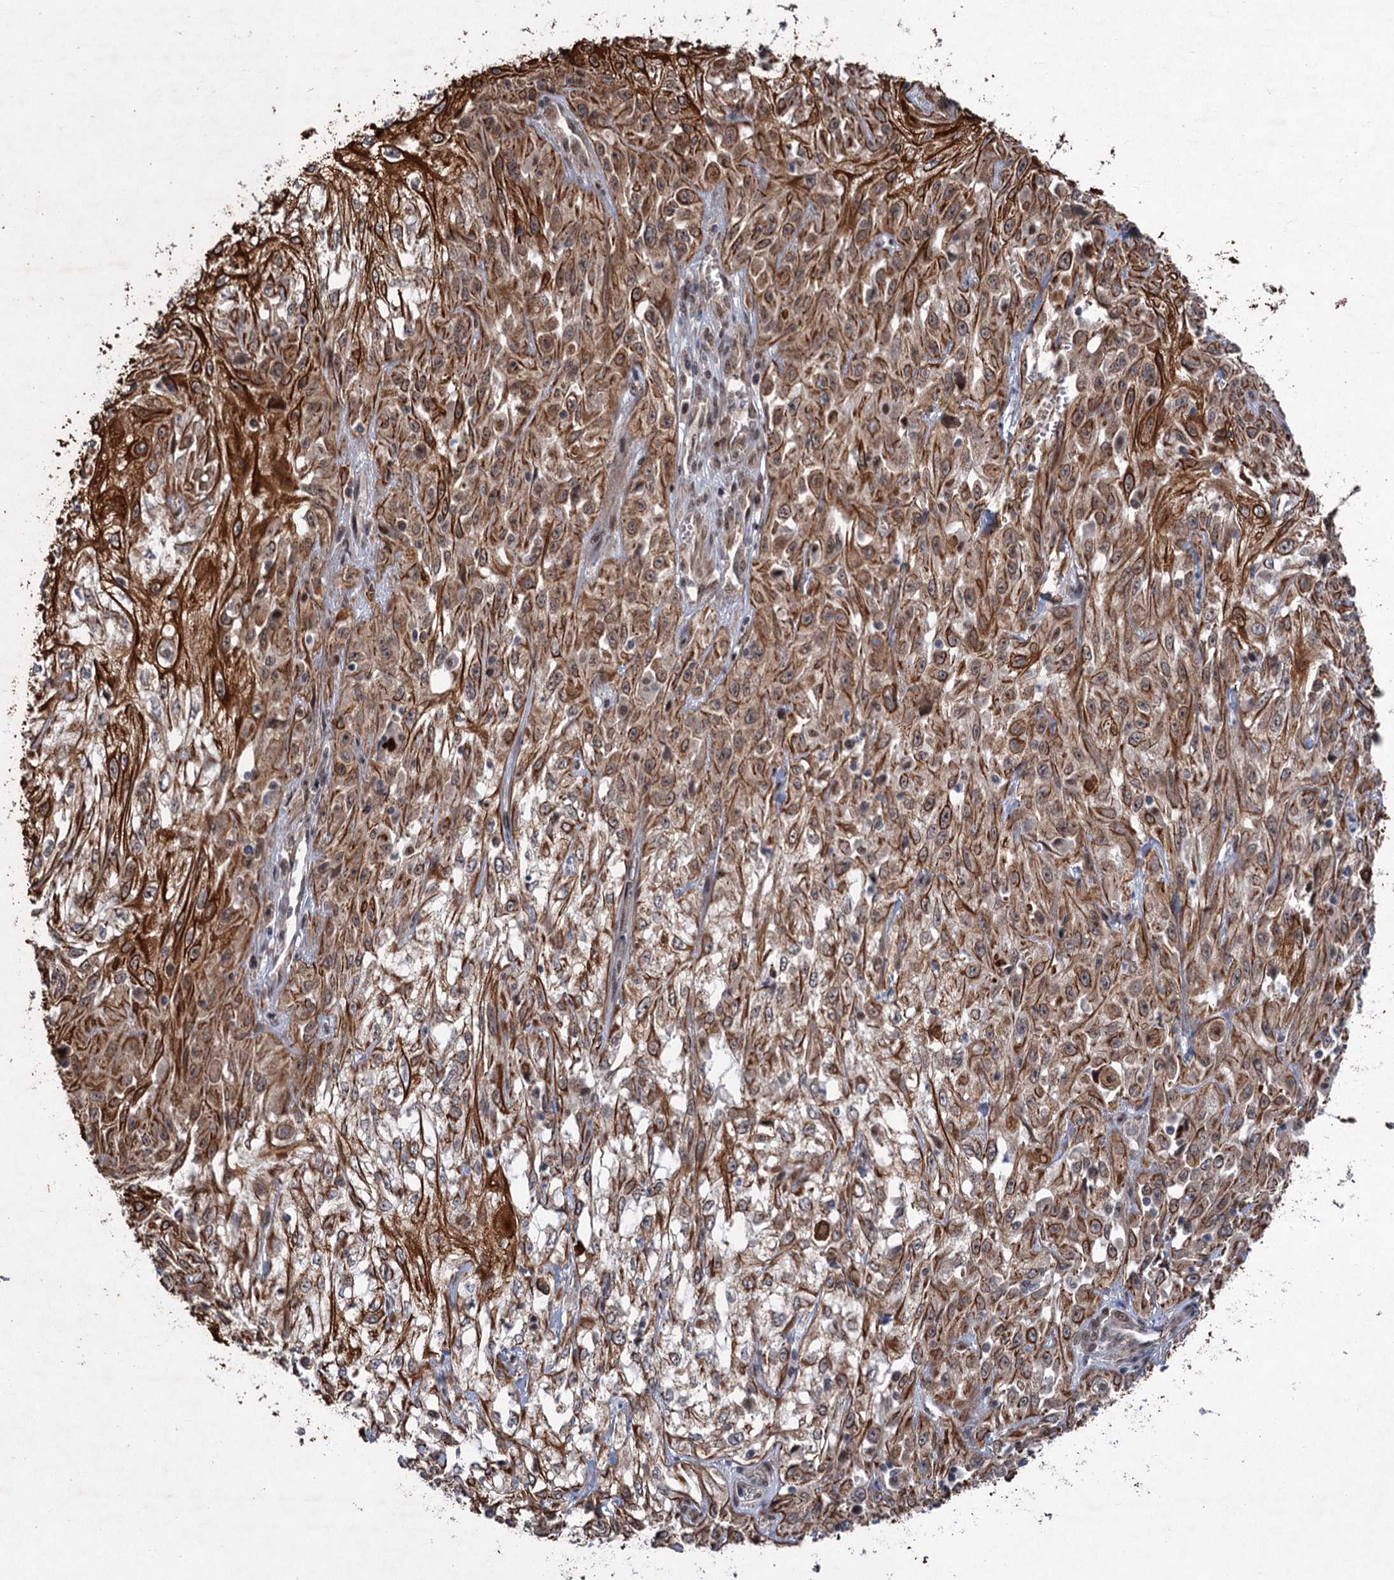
{"staining": {"intensity": "strong", "quantity": ">75%", "location": "cytoplasmic/membranous"}, "tissue": "skin cancer", "cell_type": "Tumor cells", "image_type": "cancer", "snomed": [{"axis": "morphology", "description": "Squamous cell carcinoma, NOS"}, {"axis": "morphology", "description": "Squamous cell carcinoma, metastatic, NOS"}, {"axis": "topography", "description": "Skin"}, {"axis": "topography", "description": "Lymph node"}], "caption": "DAB (3,3'-diaminobenzidine) immunohistochemical staining of human squamous cell carcinoma (skin) displays strong cytoplasmic/membranous protein expression in about >75% of tumor cells.", "gene": "TTC31", "patient": {"sex": "male", "age": 75}}